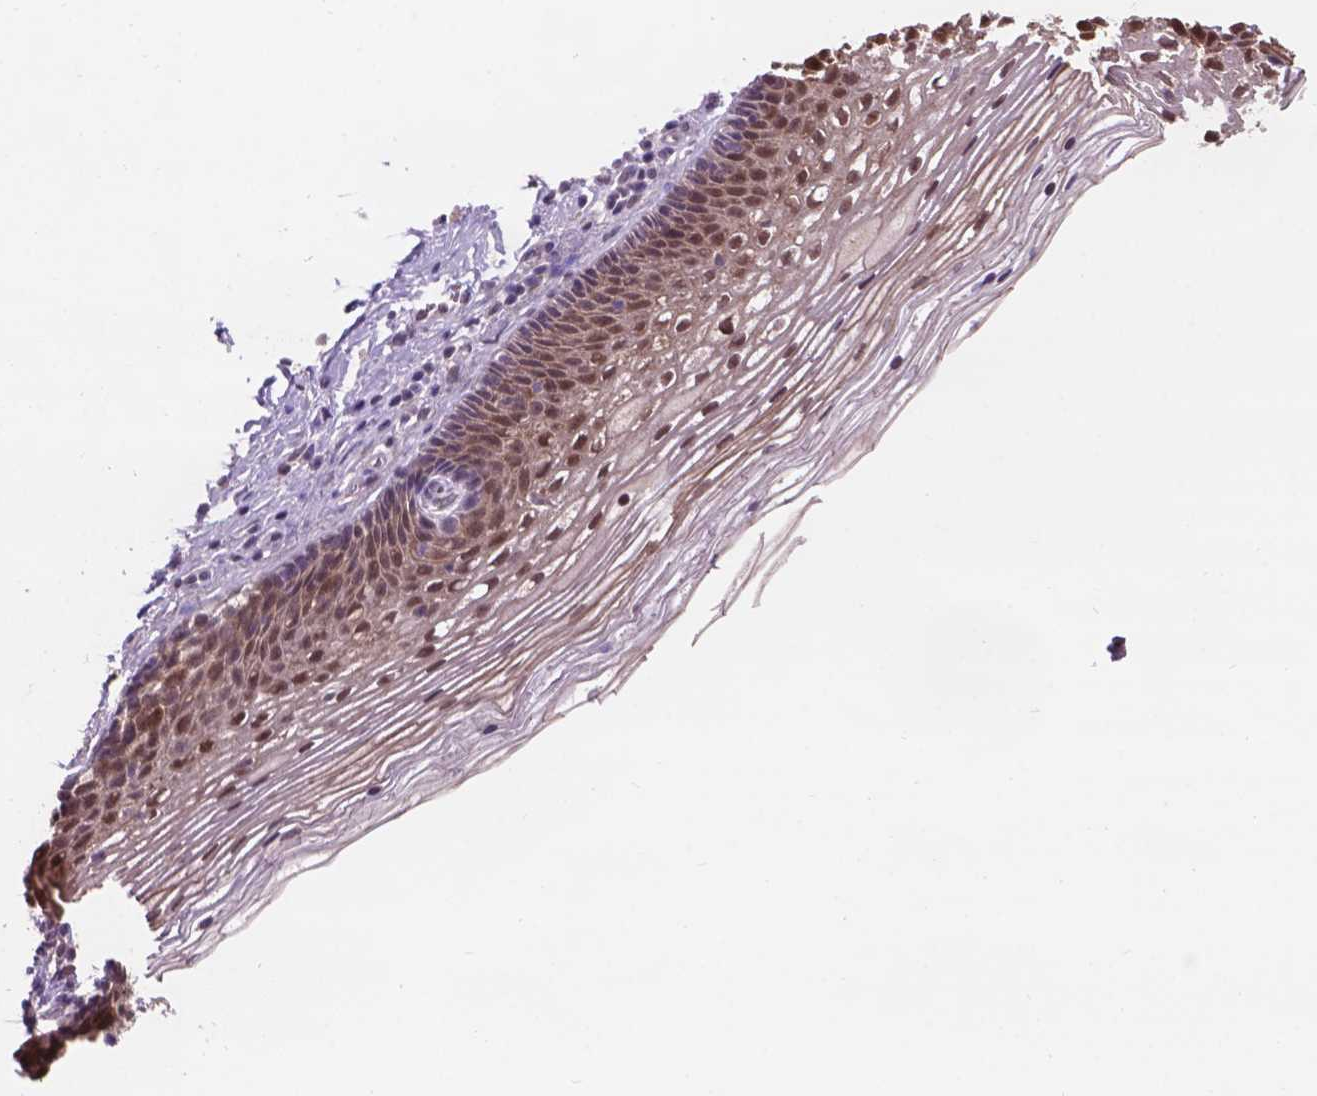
{"staining": {"intensity": "negative", "quantity": "none", "location": "none"}, "tissue": "cervix", "cell_type": "Glandular cells", "image_type": "normal", "snomed": [{"axis": "morphology", "description": "Normal tissue, NOS"}, {"axis": "topography", "description": "Cervix"}], "caption": "High power microscopy photomicrograph of an immunohistochemistry (IHC) image of benign cervix, revealing no significant staining in glandular cells.", "gene": "GXYLT2", "patient": {"sex": "female", "age": 34}}